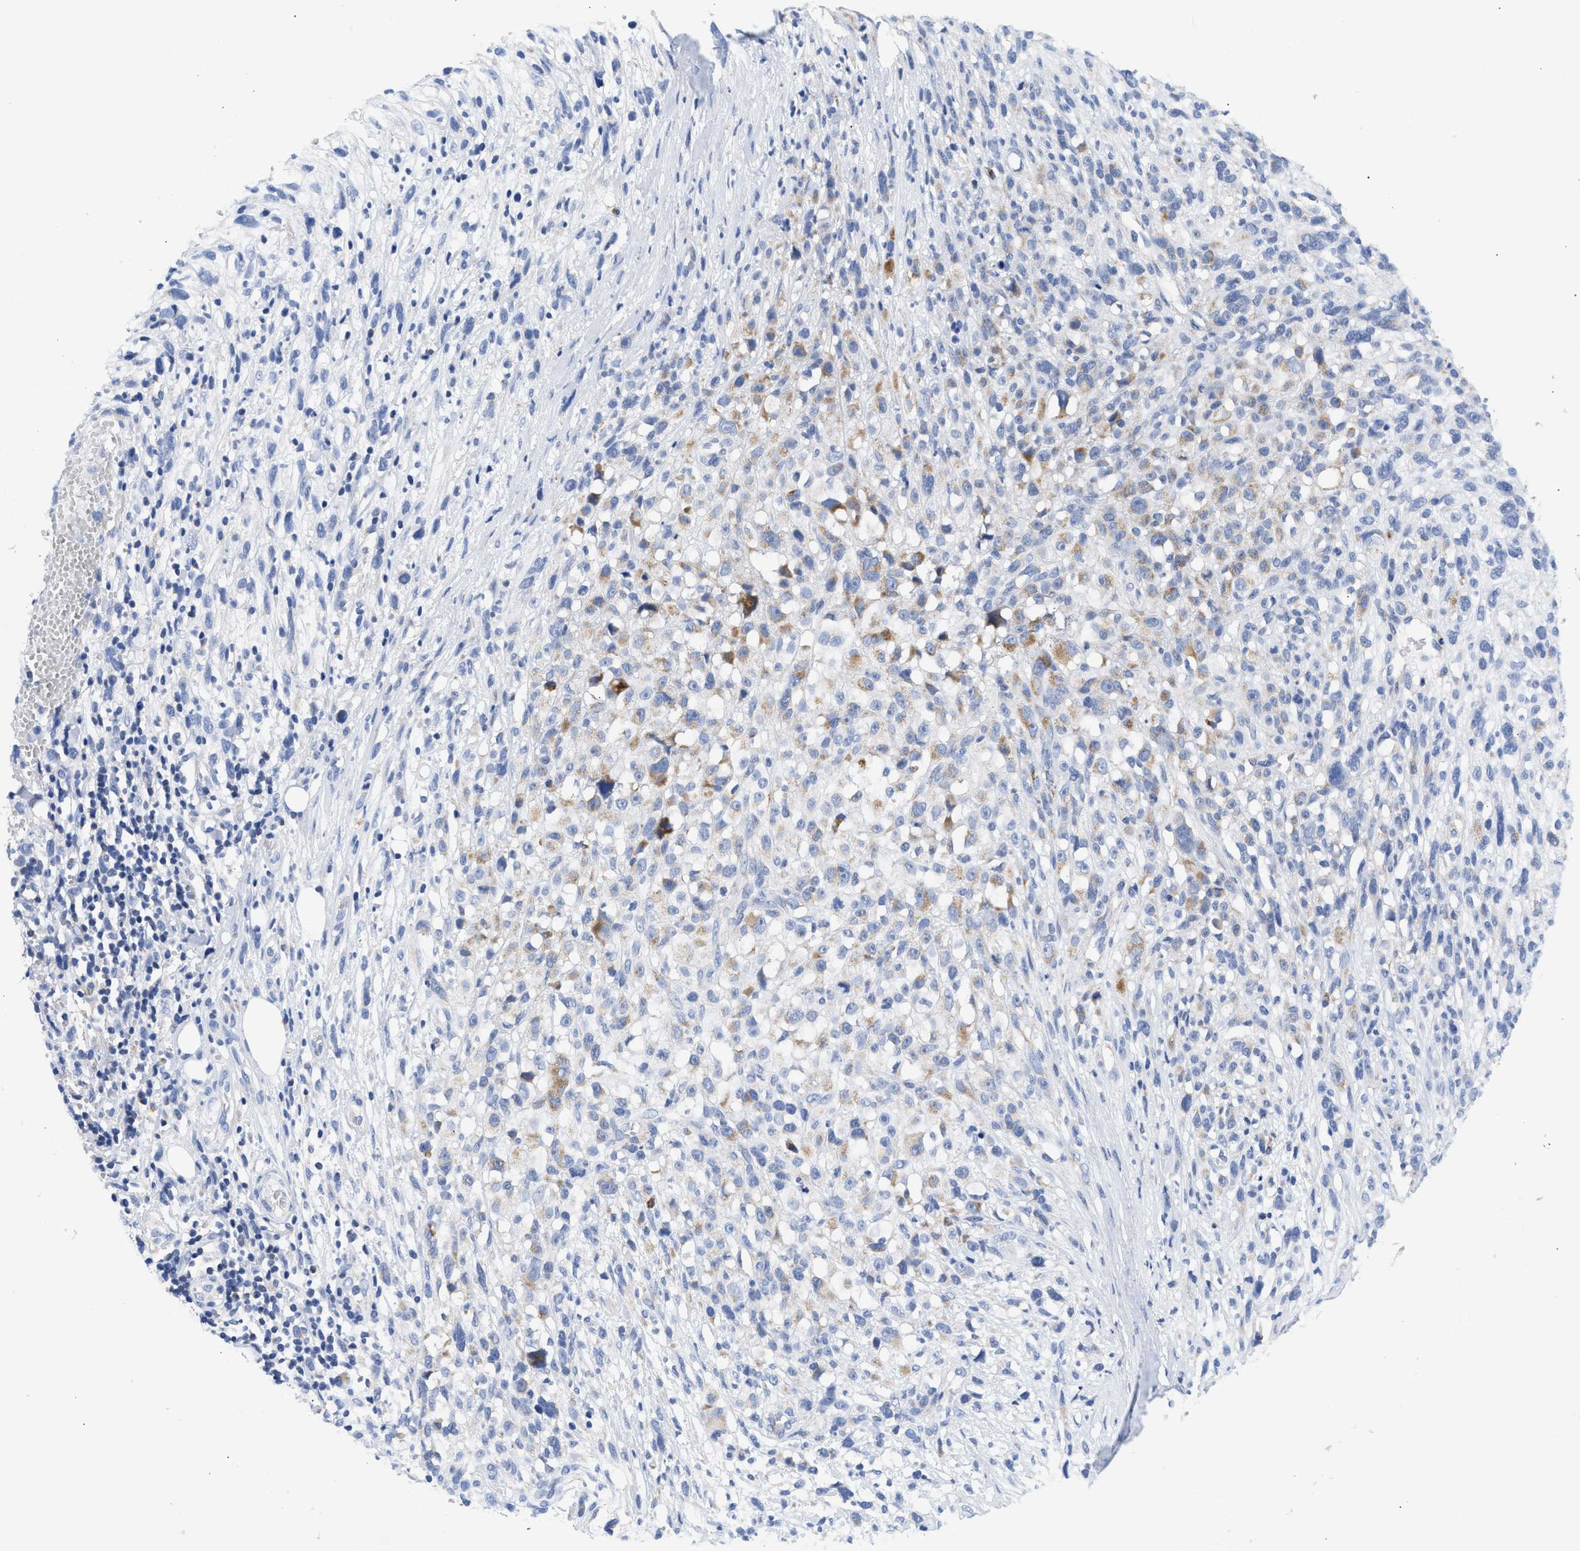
{"staining": {"intensity": "moderate", "quantity": "<25%", "location": "cytoplasmic/membranous"}, "tissue": "melanoma", "cell_type": "Tumor cells", "image_type": "cancer", "snomed": [{"axis": "morphology", "description": "Malignant melanoma, NOS"}, {"axis": "topography", "description": "Skin"}], "caption": "Malignant melanoma tissue exhibits moderate cytoplasmic/membranous expression in about <25% of tumor cells", "gene": "ACOT13", "patient": {"sex": "female", "age": 55}}